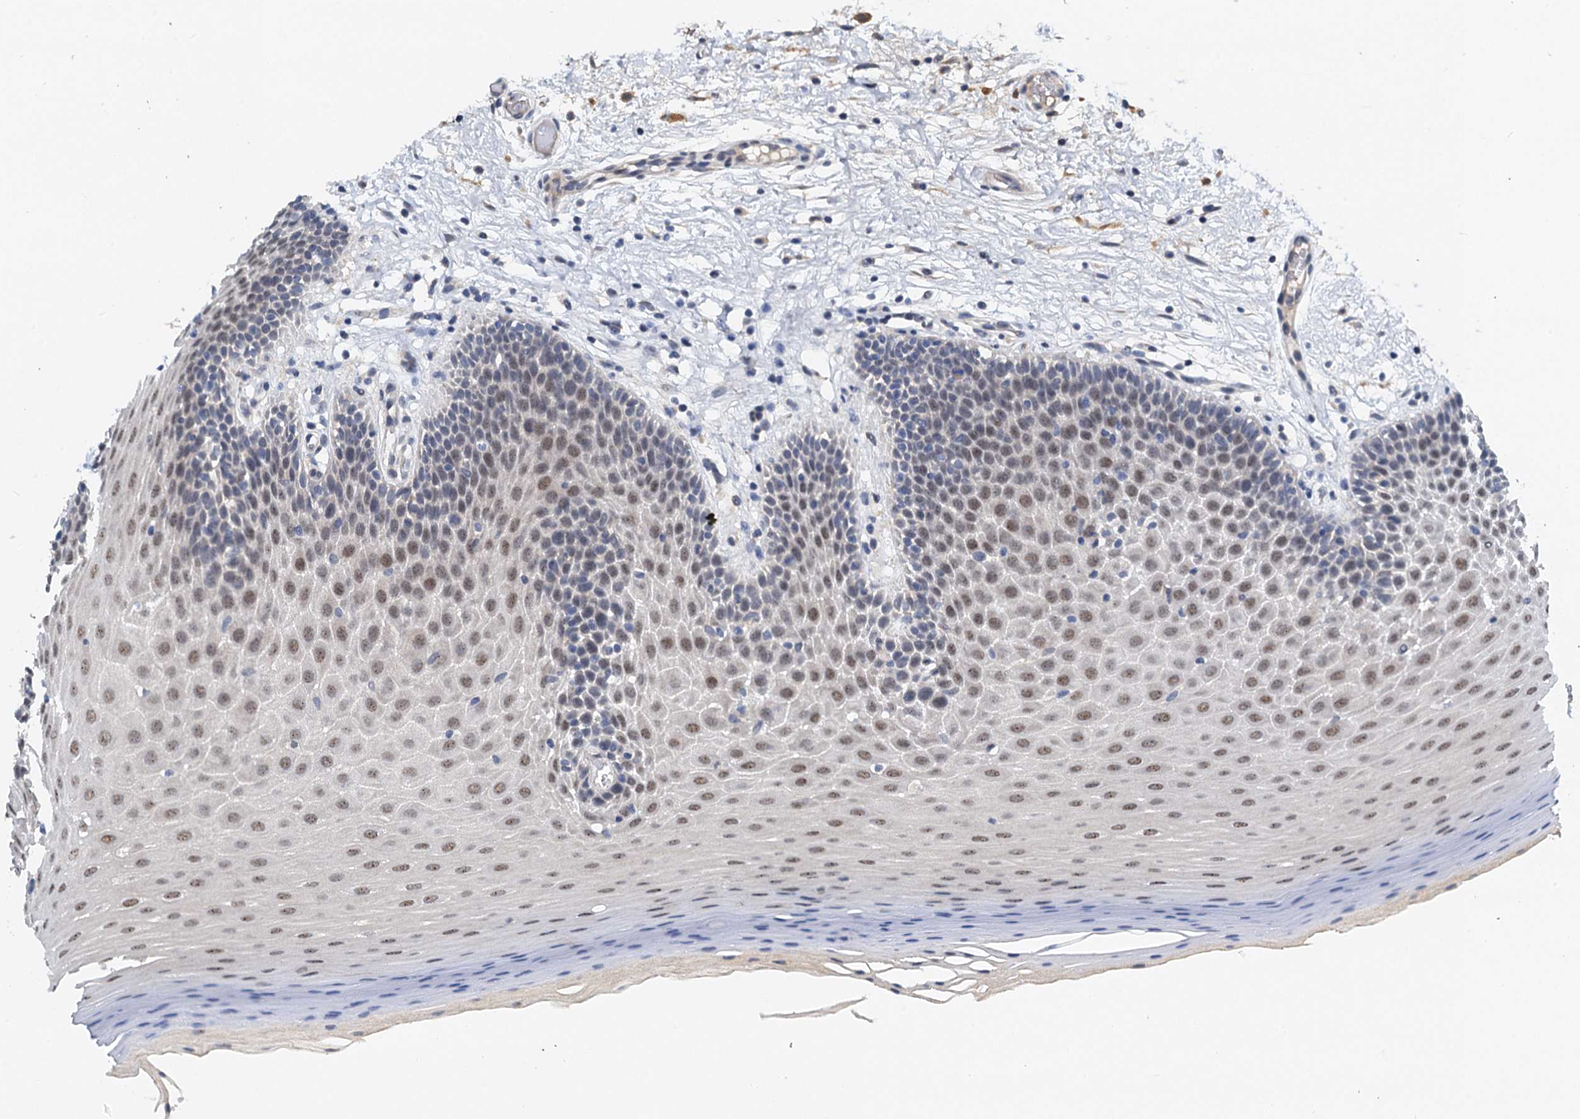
{"staining": {"intensity": "moderate", "quantity": "25%-75%", "location": "nuclear"}, "tissue": "oral mucosa", "cell_type": "Squamous epithelial cells", "image_type": "normal", "snomed": [{"axis": "morphology", "description": "Normal tissue, NOS"}, {"axis": "topography", "description": "Oral tissue"}, {"axis": "topography", "description": "Tounge, NOS"}], "caption": "Moderate nuclear positivity for a protein is identified in approximately 25%-75% of squamous epithelial cells of unremarkable oral mucosa using immunohistochemistry (IHC).", "gene": "ZNF606", "patient": {"sex": "male", "age": 47}}